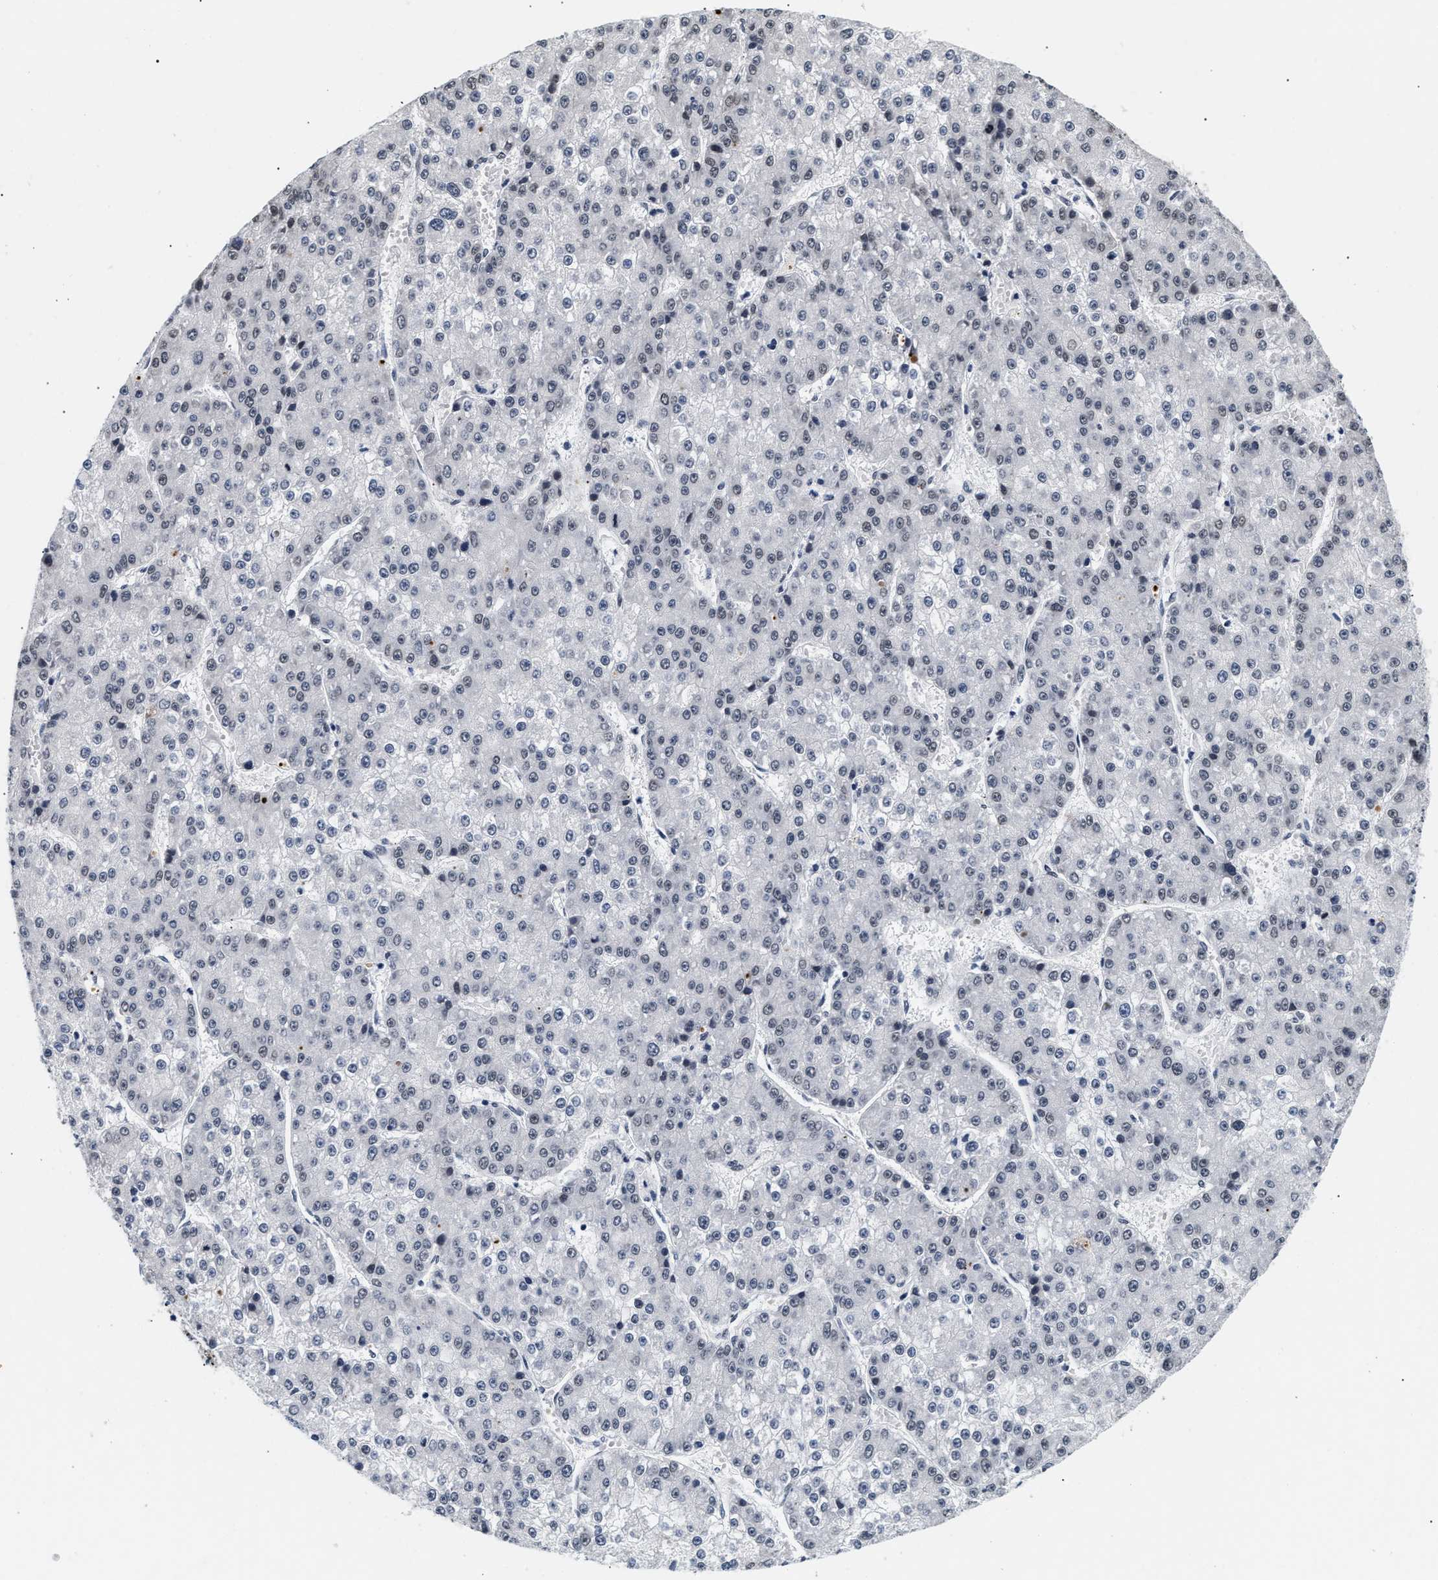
{"staining": {"intensity": "negative", "quantity": "none", "location": "none"}, "tissue": "liver cancer", "cell_type": "Tumor cells", "image_type": "cancer", "snomed": [{"axis": "morphology", "description": "Carcinoma, Hepatocellular, NOS"}, {"axis": "topography", "description": "Liver"}], "caption": "The histopathology image demonstrates no staining of tumor cells in hepatocellular carcinoma (liver). (Immunohistochemistry, brightfield microscopy, high magnification).", "gene": "THOC1", "patient": {"sex": "female", "age": 73}}